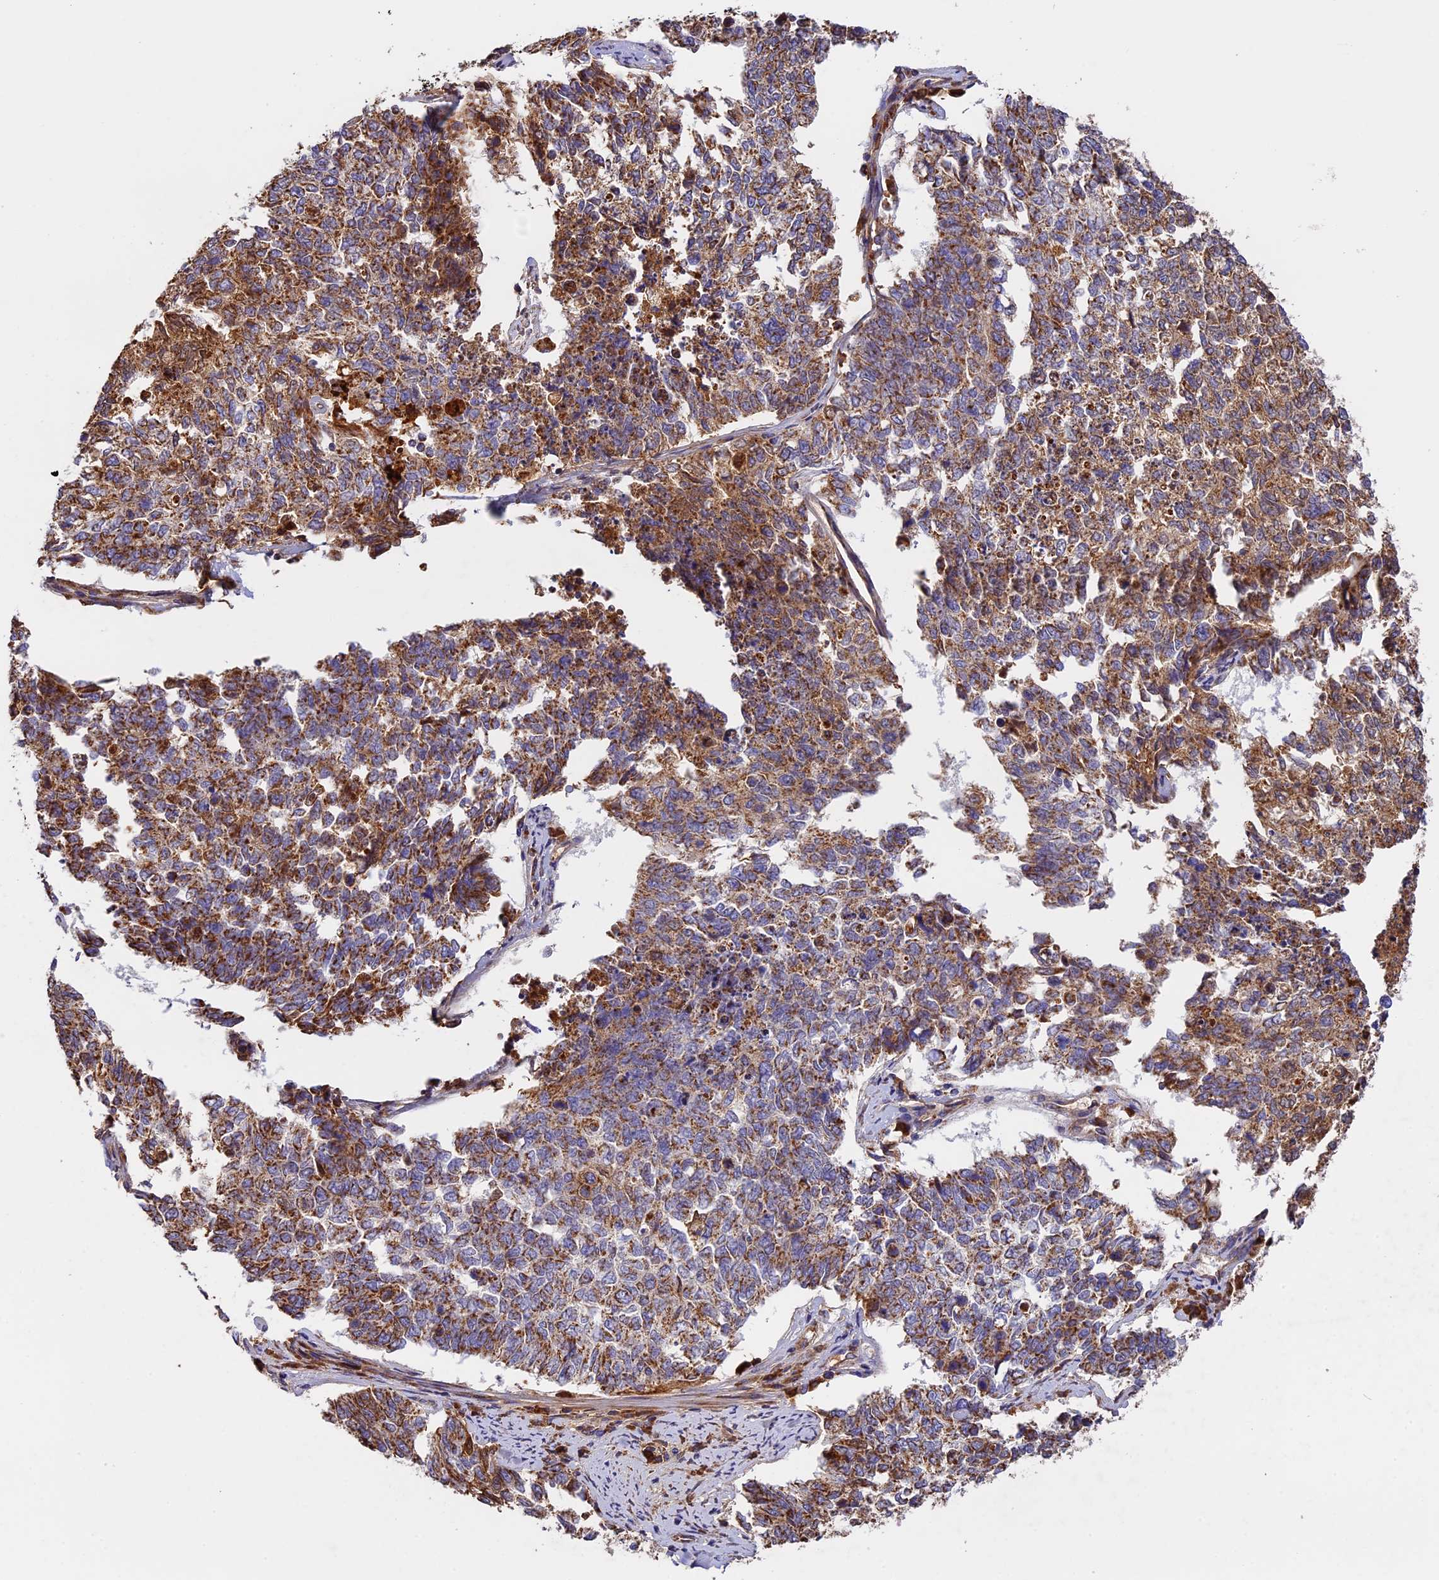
{"staining": {"intensity": "strong", "quantity": ">75%", "location": "cytoplasmic/membranous"}, "tissue": "cervical cancer", "cell_type": "Tumor cells", "image_type": "cancer", "snomed": [{"axis": "morphology", "description": "Squamous cell carcinoma, NOS"}, {"axis": "topography", "description": "Cervix"}], "caption": "Cervical cancer stained with a protein marker displays strong staining in tumor cells.", "gene": "OCEL1", "patient": {"sex": "female", "age": 63}}